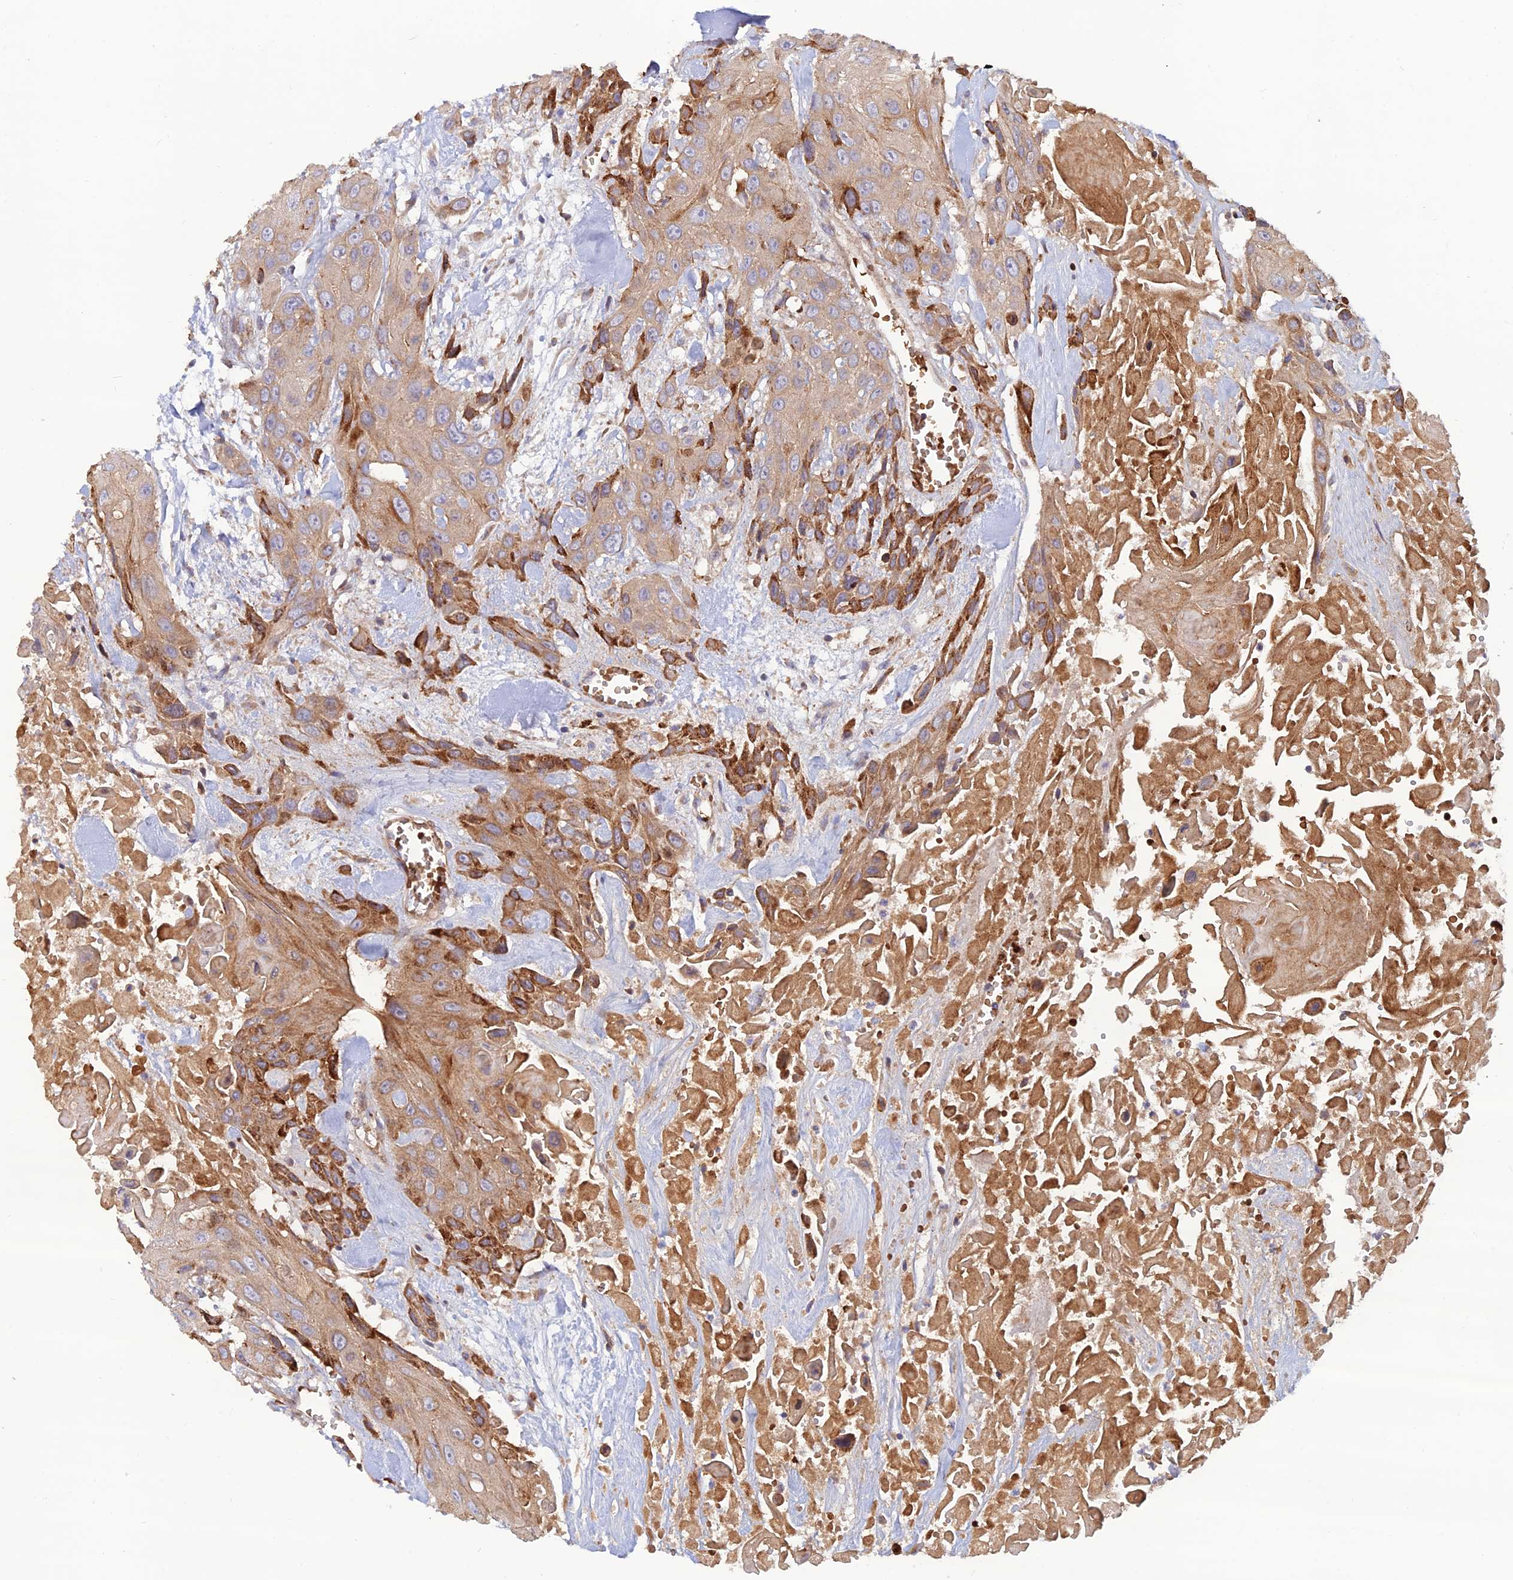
{"staining": {"intensity": "weak", "quantity": ">75%", "location": "cytoplasmic/membranous"}, "tissue": "head and neck cancer", "cell_type": "Tumor cells", "image_type": "cancer", "snomed": [{"axis": "morphology", "description": "Squamous cell carcinoma, NOS"}, {"axis": "topography", "description": "Head-Neck"}], "caption": "Tumor cells display weak cytoplasmic/membranous staining in about >75% of cells in head and neck squamous cell carcinoma.", "gene": "GMCL1", "patient": {"sex": "male", "age": 81}}